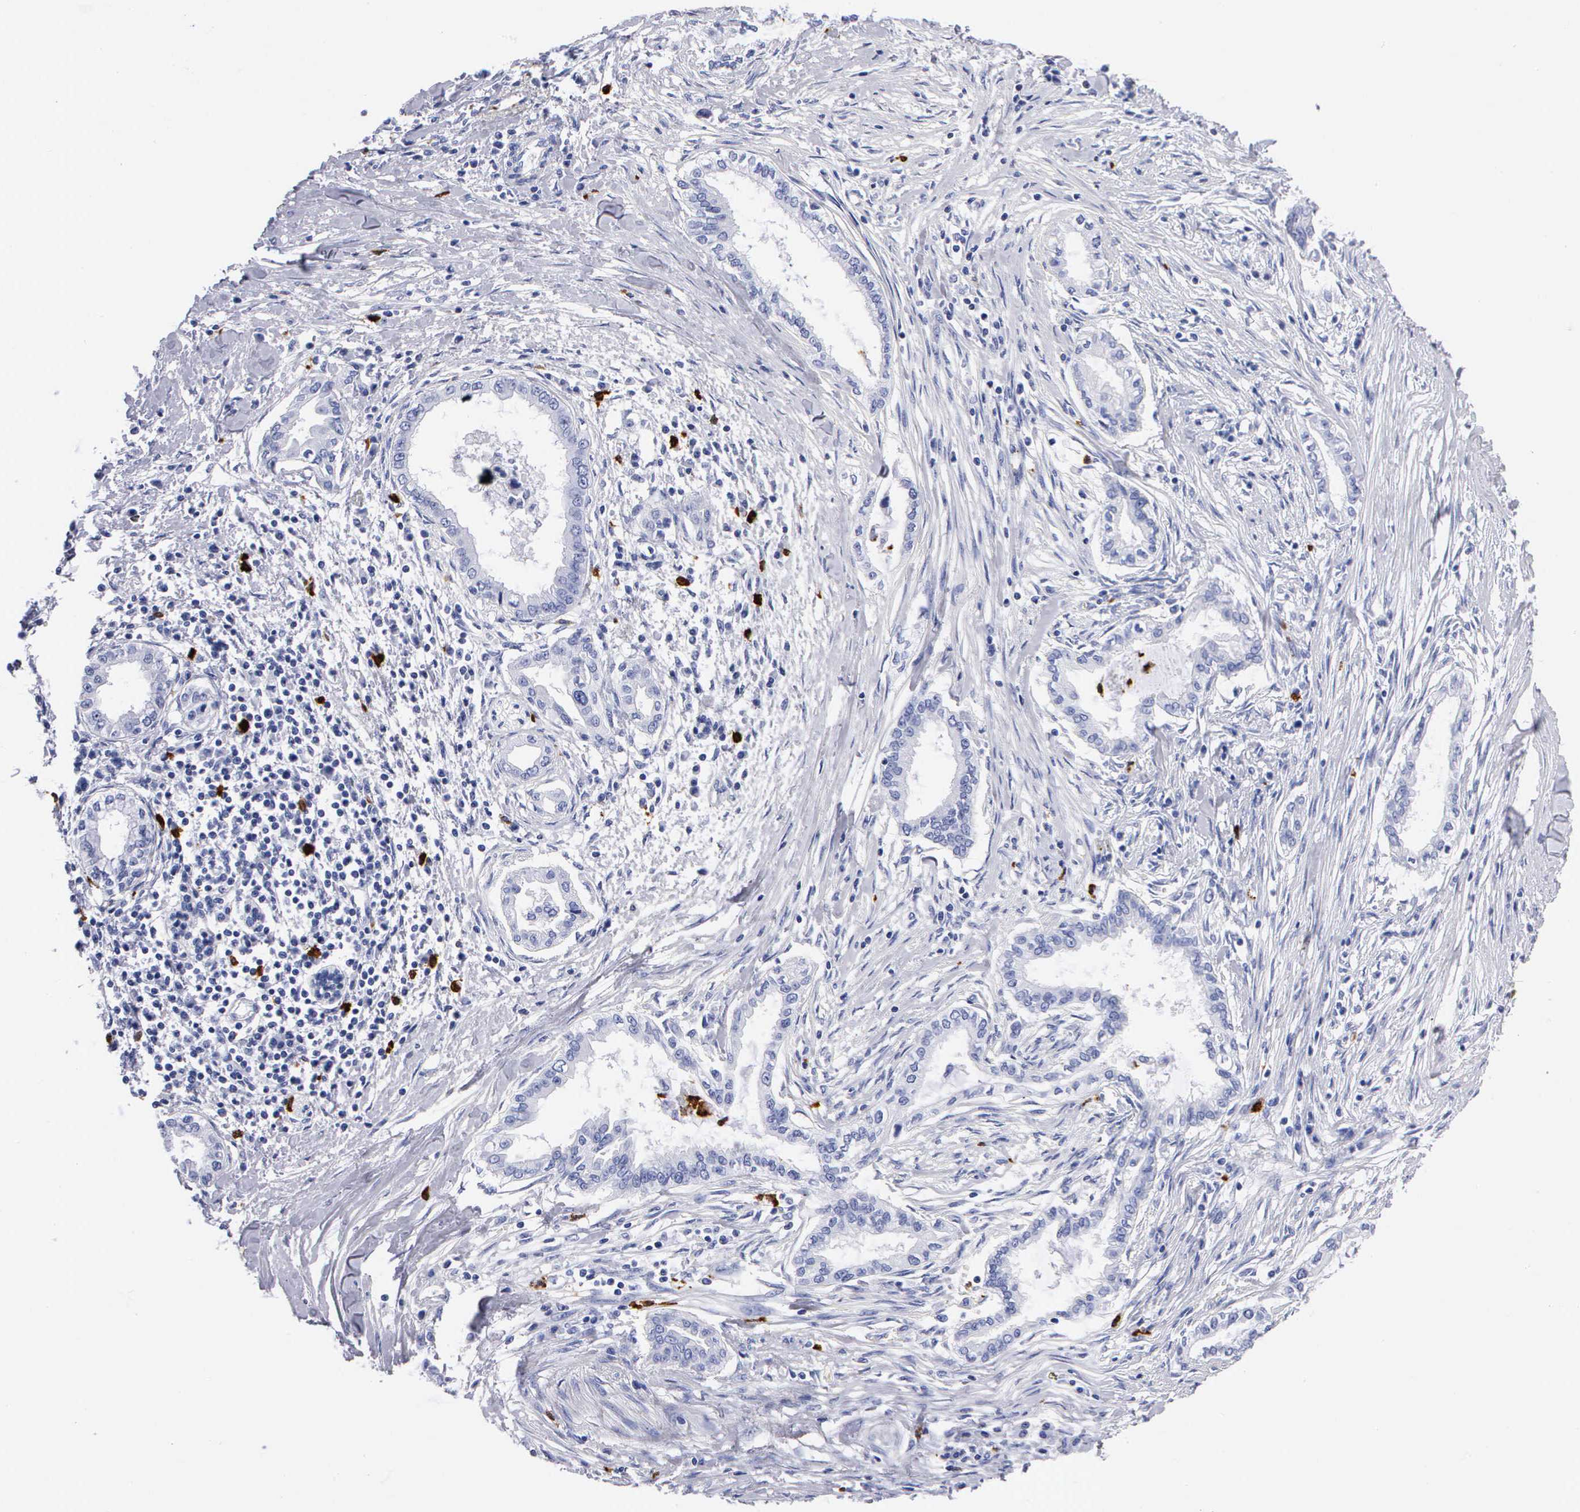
{"staining": {"intensity": "negative", "quantity": "none", "location": "none"}, "tissue": "pancreatic cancer", "cell_type": "Tumor cells", "image_type": "cancer", "snomed": [{"axis": "morphology", "description": "Adenocarcinoma, NOS"}, {"axis": "topography", "description": "Pancreas"}], "caption": "Immunohistochemistry micrograph of neoplastic tissue: human pancreatic cancer (adenocarcinoma) stained with DAB (3,3'-diaminobenzidine) exhibits no significant protein staining in tumor cells.", "gene": "CTSG", "patient": {"sex": "female", "age": 64}}